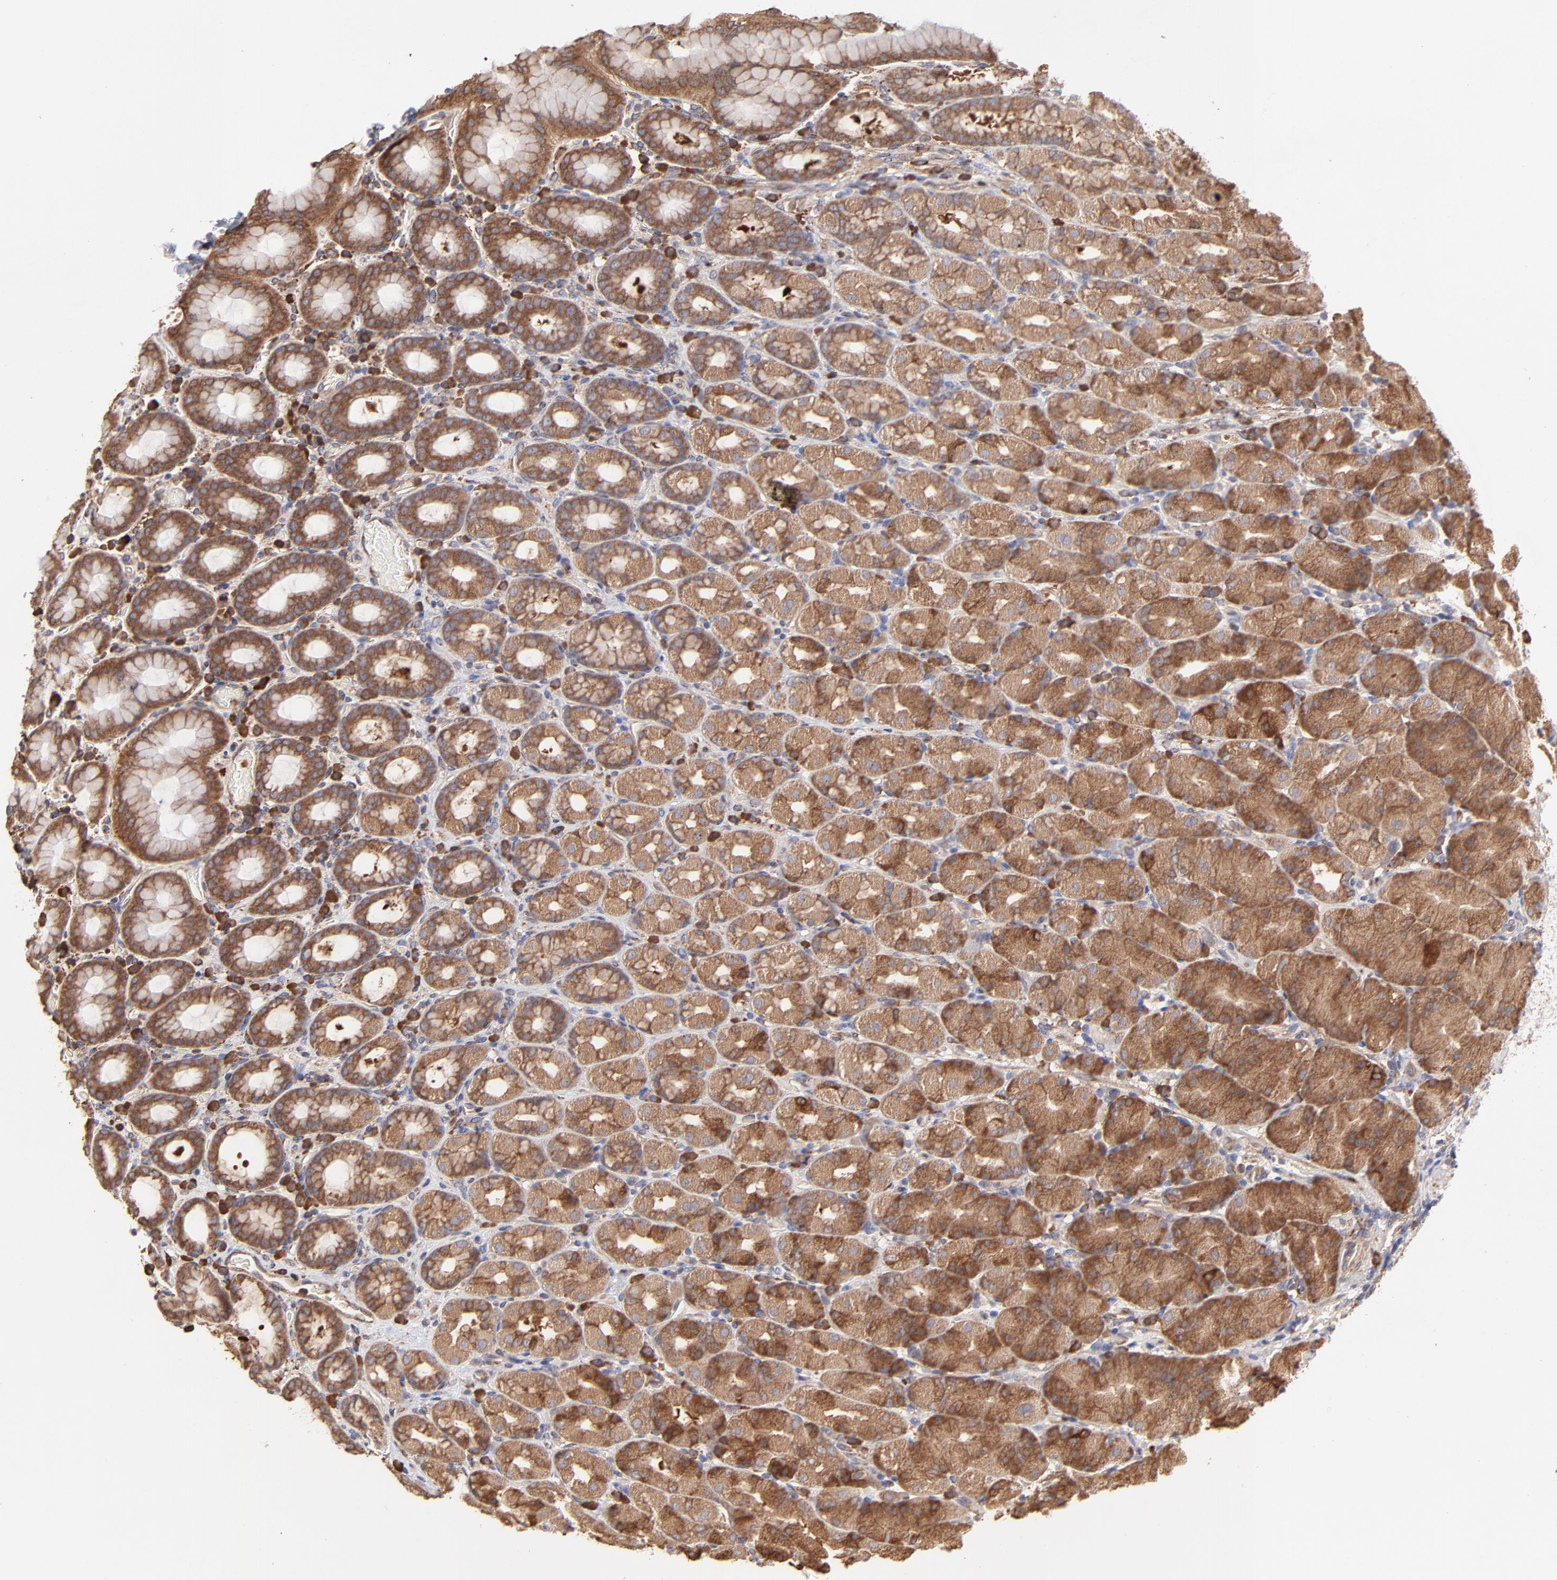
{"staining": {"intensity": "strong", "quantity": ">75%", "location": "cytoplasmic/membranous"}, "tissue": "stomach", "cell_type": "Glandular cells", "image_type": "normal", "snomed": [{"axis": "morphology", "description": "Normal tissue, NOS"}, {"axis": "topography", "description": "Stomach, upper"}], "caption": "Protein analysis of unremarkable stomach shows strong cytoplasmic/membranous expression in about >75% of glandular cells.", "gene": "PFKM", "patient": {"sex": "male", "age": 68}}